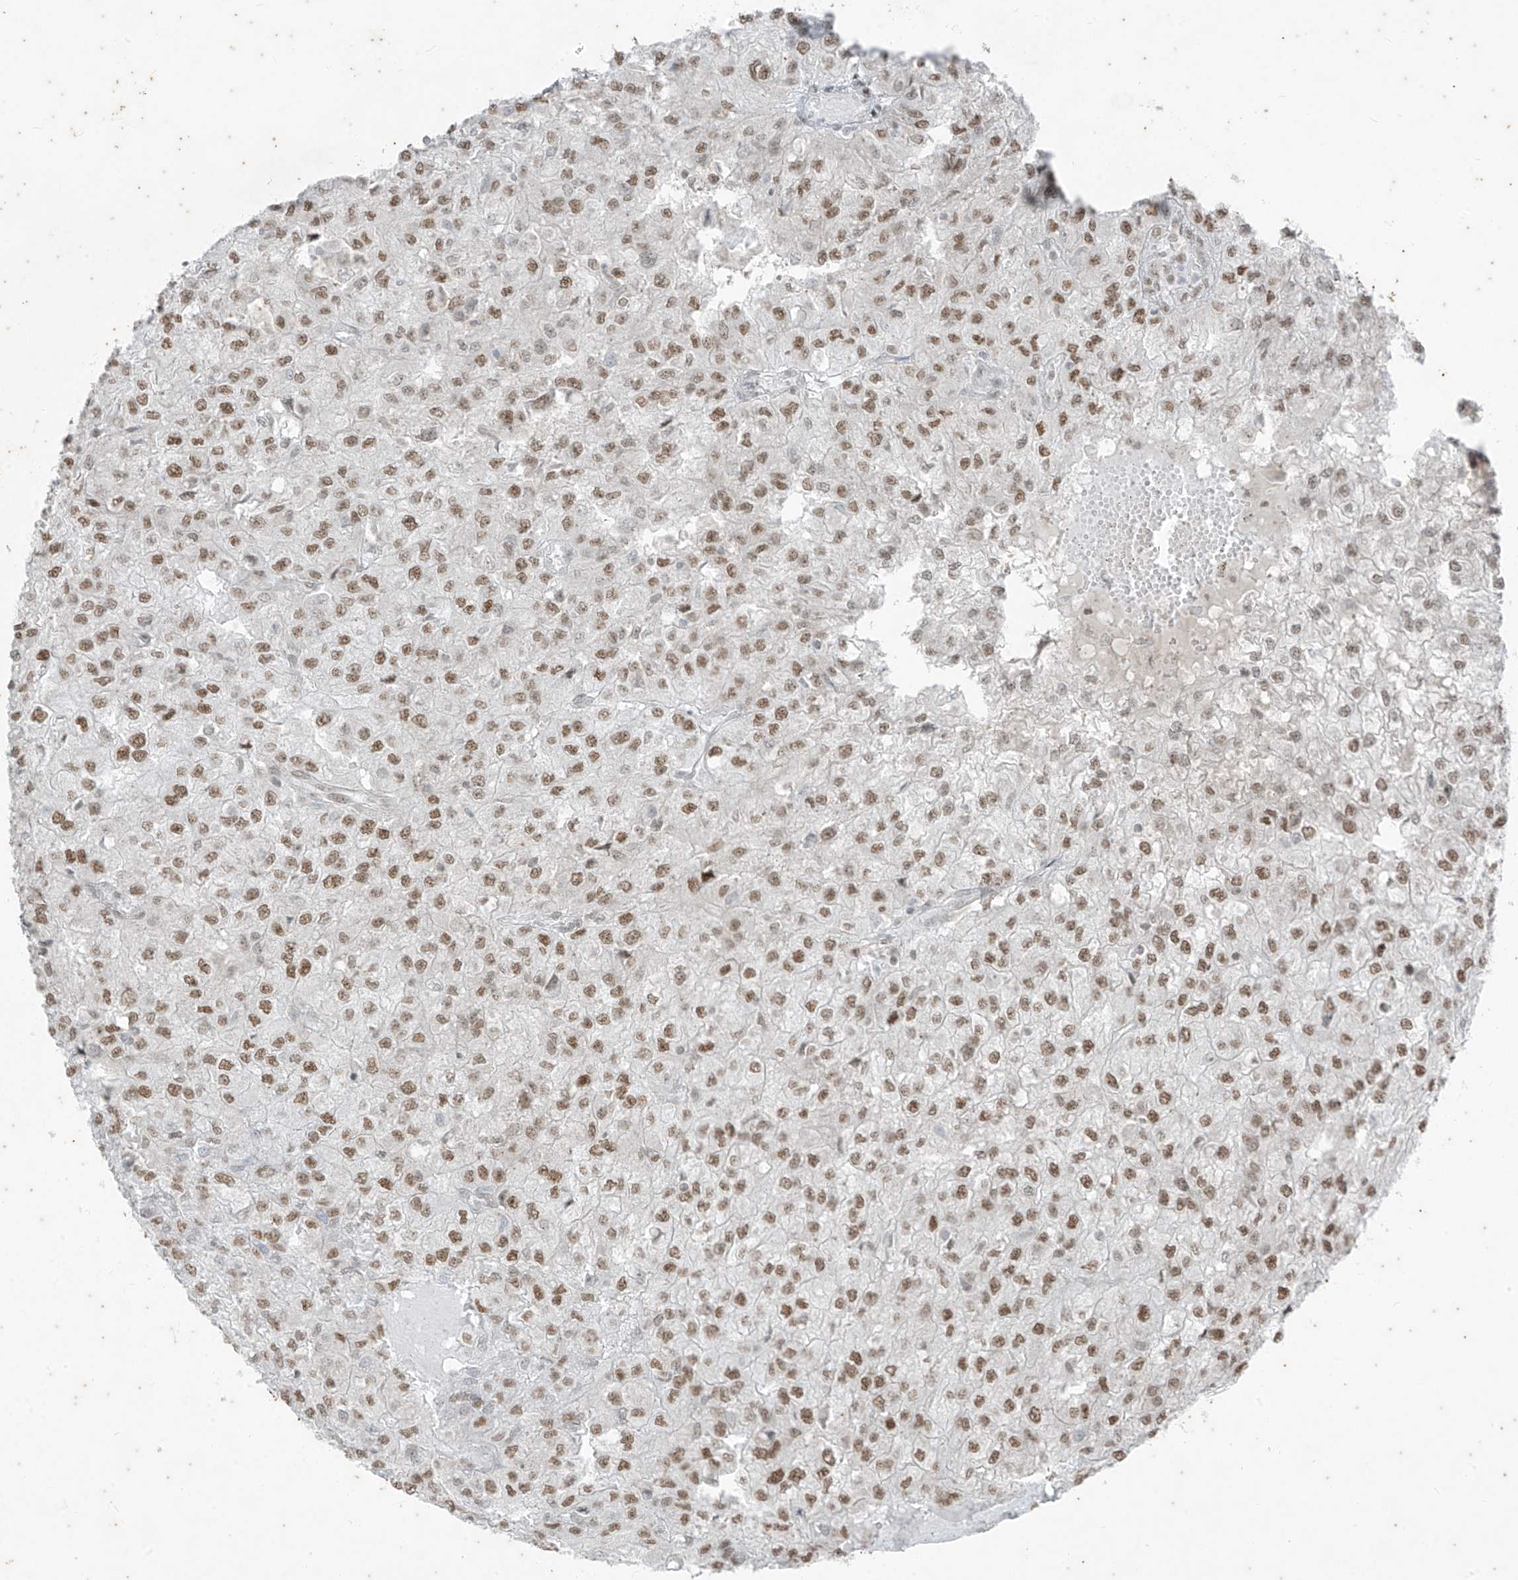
{"staining": {"intensity": "moderate", "quantity": ">75%", "location": "nuclear"}, "tissue": "renal cancer", "cell_type": "Tumor cells", "image_type": "cancer", "snomed": [{"axis": "morphology", "description": "Adenocarcinoma, NOS"}, {"axis": "topography", "description": "Kidney"}], "caption": "Human renal cancer (adenocarcinoma) stained with a protein marker exhibits moderate staining in tumor cells.", "gene": "ZNF354B", "patient": {"sex": "female", "age": 54}}